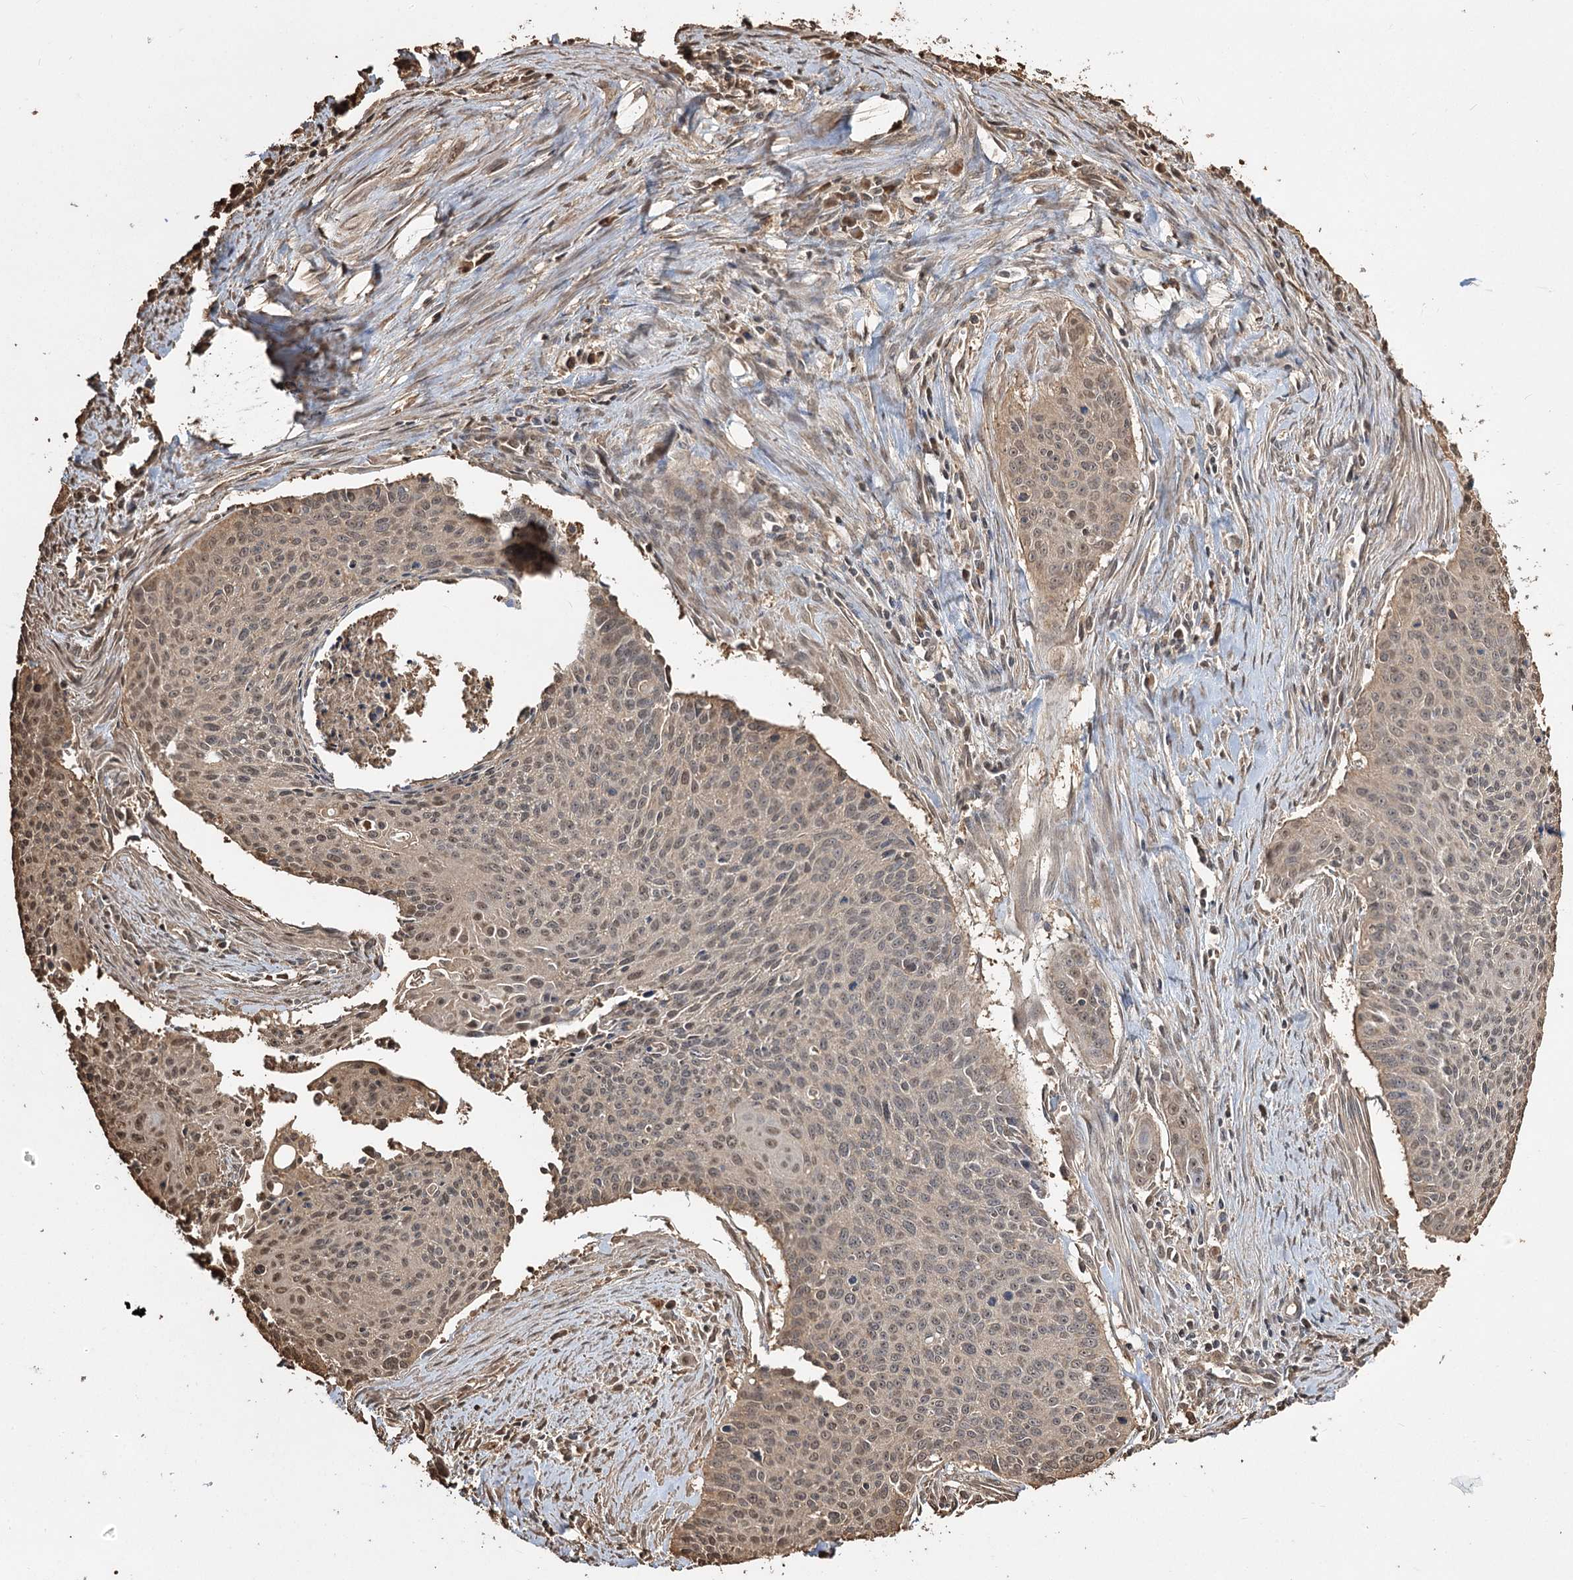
{"staining": {"intensity": "weak", "quantity": ">75%", "location": "cytoplasmic/membranous,nuclear"}, "tissue": "cervical cancer", "cell_type": "Tumor cells", "image_type": "cancer", "snomed": [{"axis": "morphology", "description": "Squamous cell carcinoma, NOS"}, {"axis": "topography", "description": "Cervix"}], "caption": "Protein staining shows weak cytoplasmic/membranous and nuclear positivity in approximately >75% of tumor cells in cervical cancer (squamous cell carcinoma). Immunohistochemistry stains the protein in brown and the nuclei are stained blue.", "gene": "PLCH1", "patient": {"sex": "female", "age": 55}}